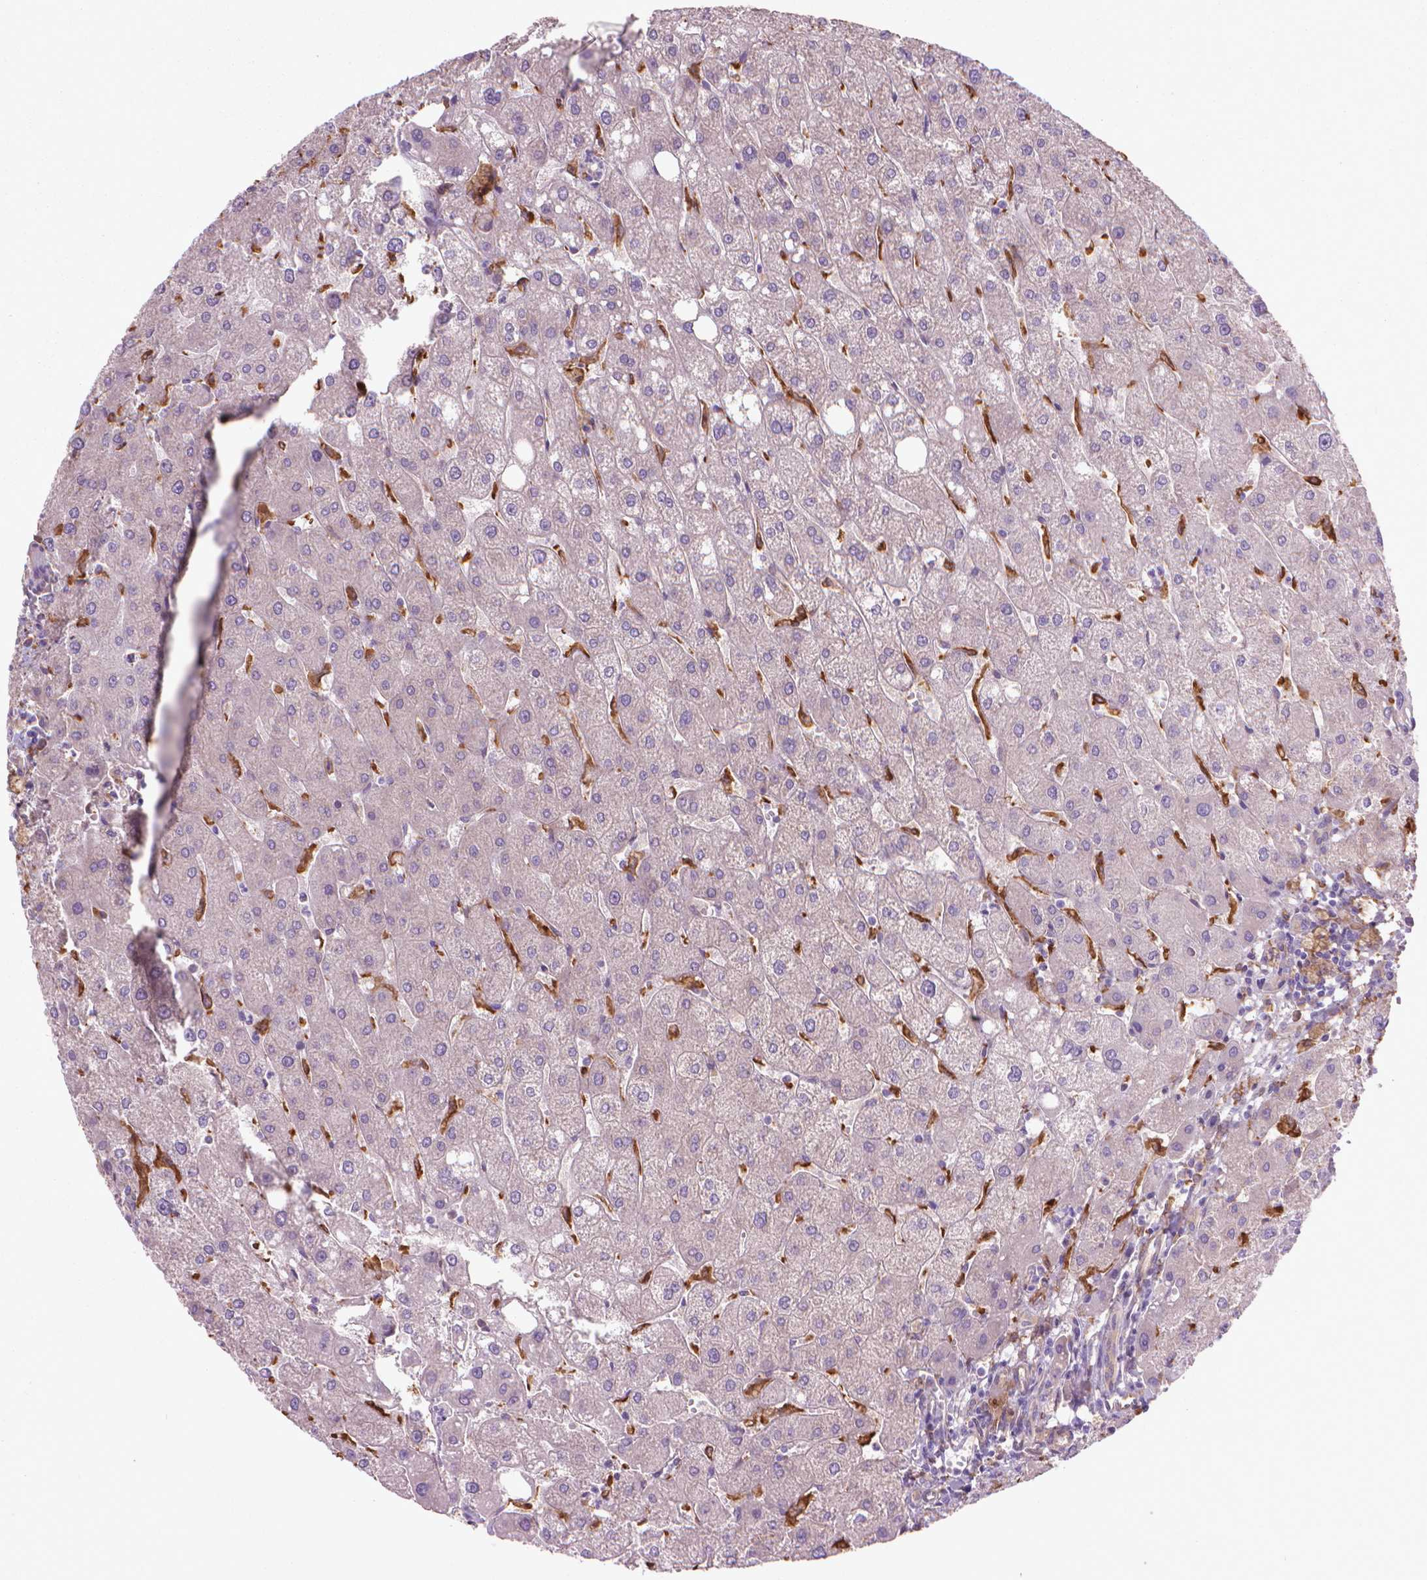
{"staining": {"intensity": "negative", "quantity": "none", "location": "none"}, "tissue": "liver", "cell_type": "Cholangiocytes", "image_type": "normal", "snomed": [{"axis": "morphology", "description": "Normal tissue, NOS"}, {"axis": "topography", "description": "Liver"}], "caption": "This is a photomicrograph of IHC staining of normal liver, which shows no staining in cholangiocytes.", "gene": "CORO1B", "patient": {"sex": "male", "age": 67}}